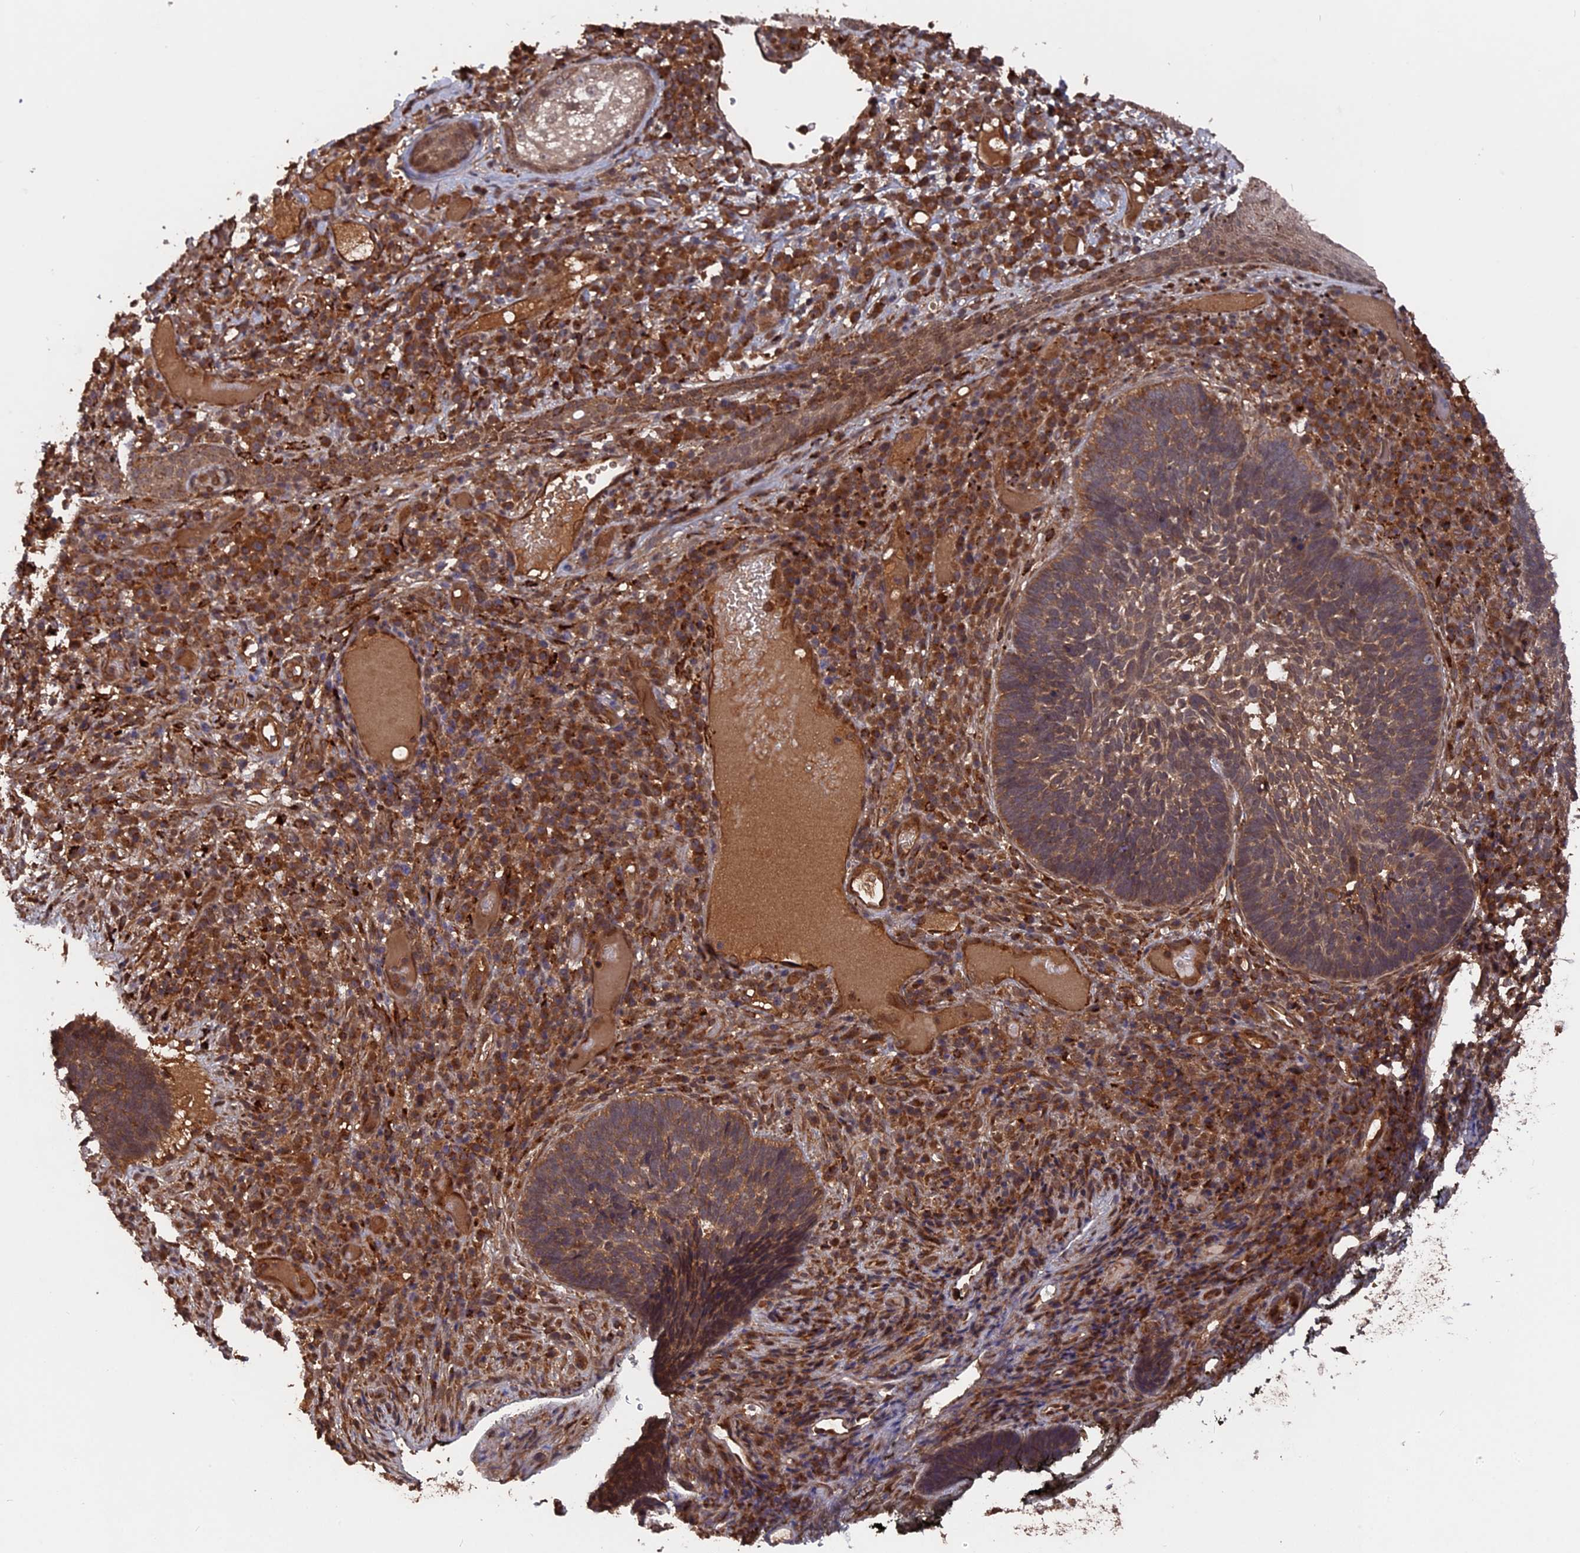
{"staining": {"intensity": "moderate", "quantity": ">75%", "location": "cytoplasmic/membranous"}, "tissue": "skin cancer", "cell_type": "Tumor cells", "image_type": "cancer", "snomed": [{"axis": "morphology", "description": "Basal cell carcinoma"}, {"axis": "topography", "description": "Skin"}], "caption": "Immunohistochemical staining of basal cell carcinoma (skin) displays moderate cytoplasmic/membranous protein expression in about >75% of tumor cells.", "gene": "TELO2", "patient": {"sex": "male", "age": 88}}